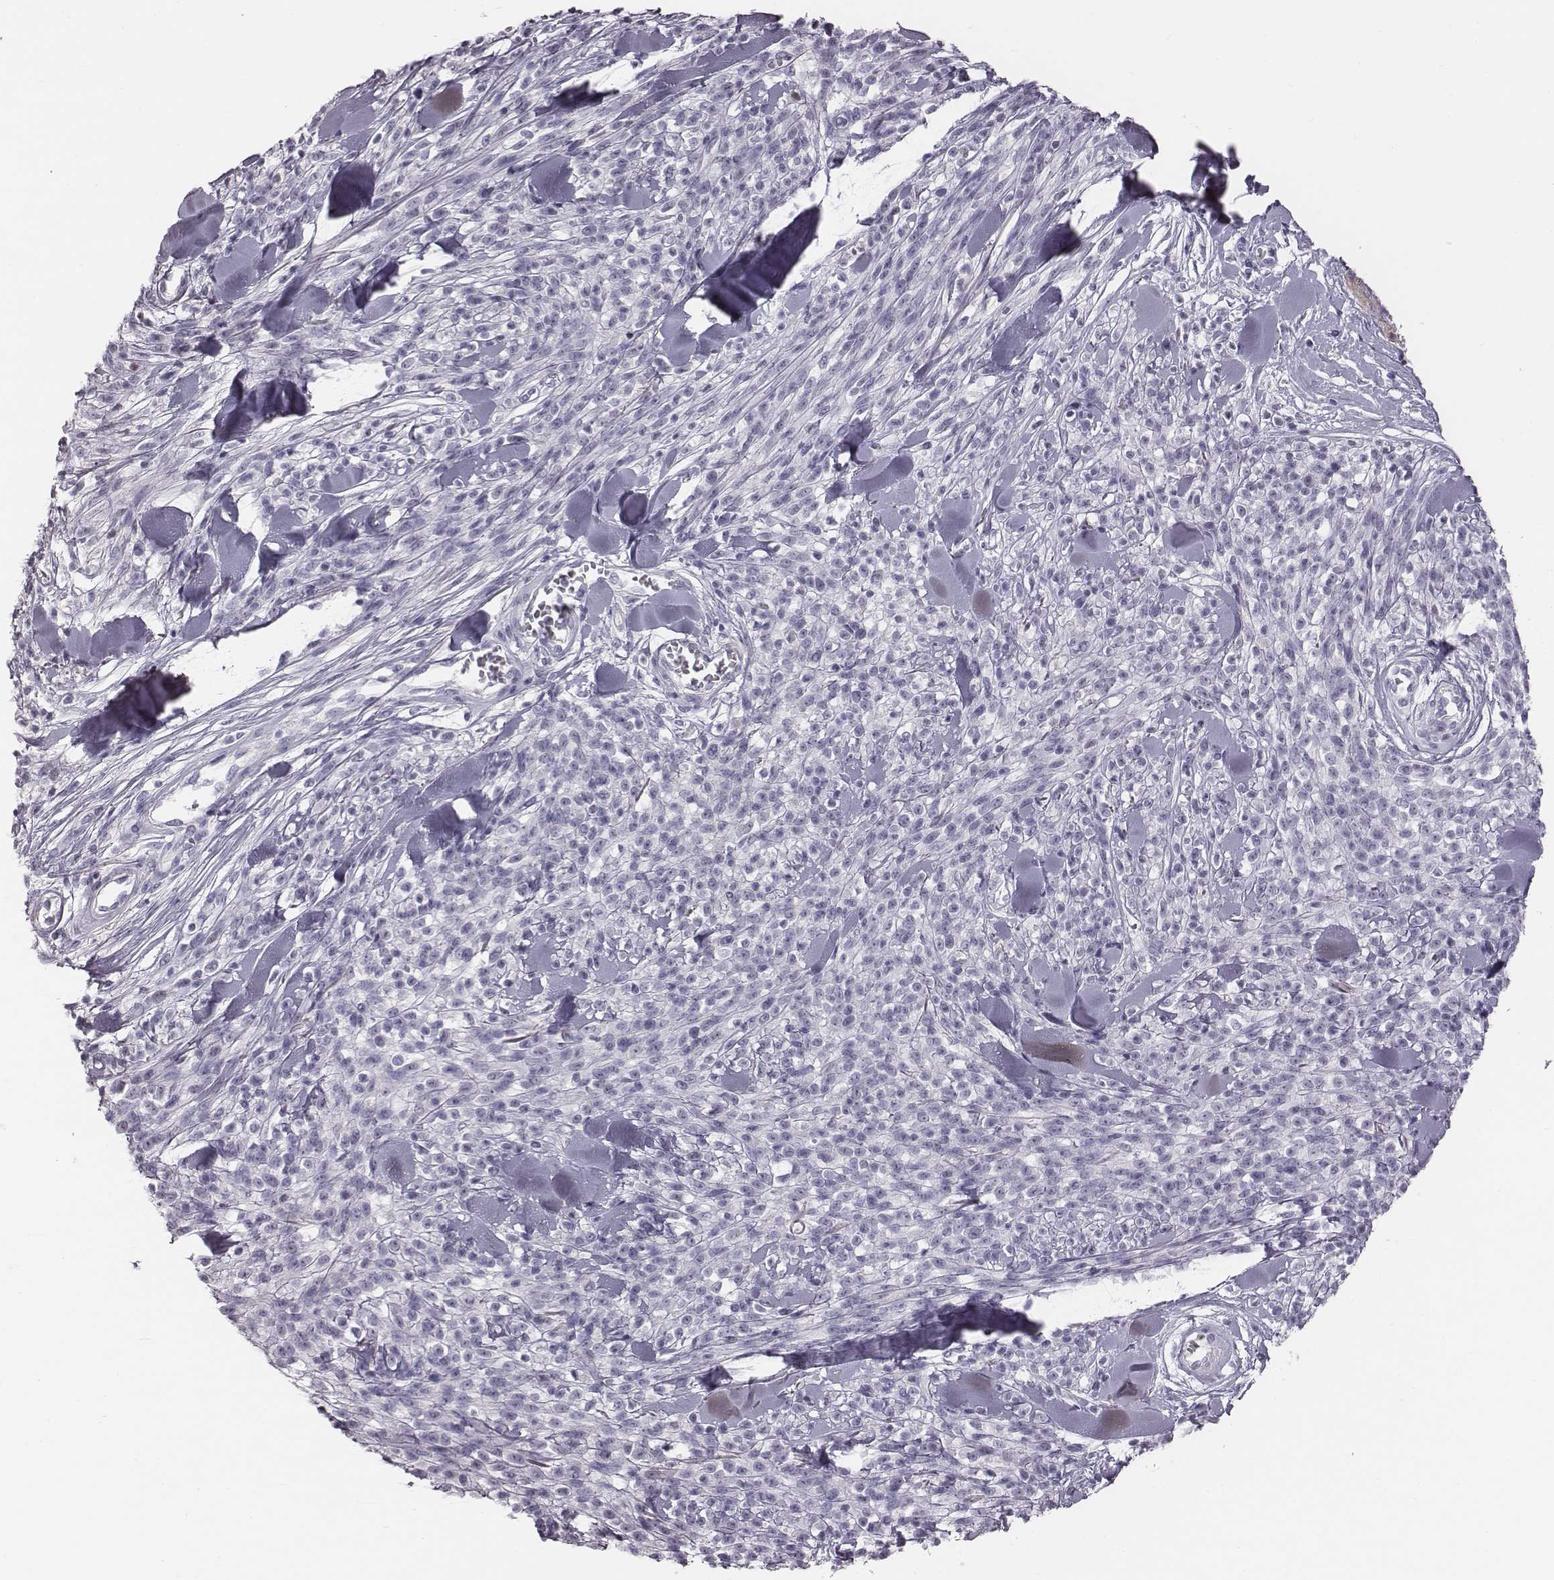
{"staining": {"intensity": "negative", "quantity": "none", "location": "none"}, "tissue": "melanoma", "cell_type": "Tumor cells", "image_type": "cancer", "snomed": [{"axis": "morphology", "description": "Malignant melanoma, NOS"}, {"axis": "topography", "description": "Skin"}, {"axis": "topography", "description": "Skin of trunk"}], "caption": "The photomicrograph reveals no significant staining in tumor cells of melanoma.", "gene": "CRISP1", "patient": {"sex": "male", "age": 74}}